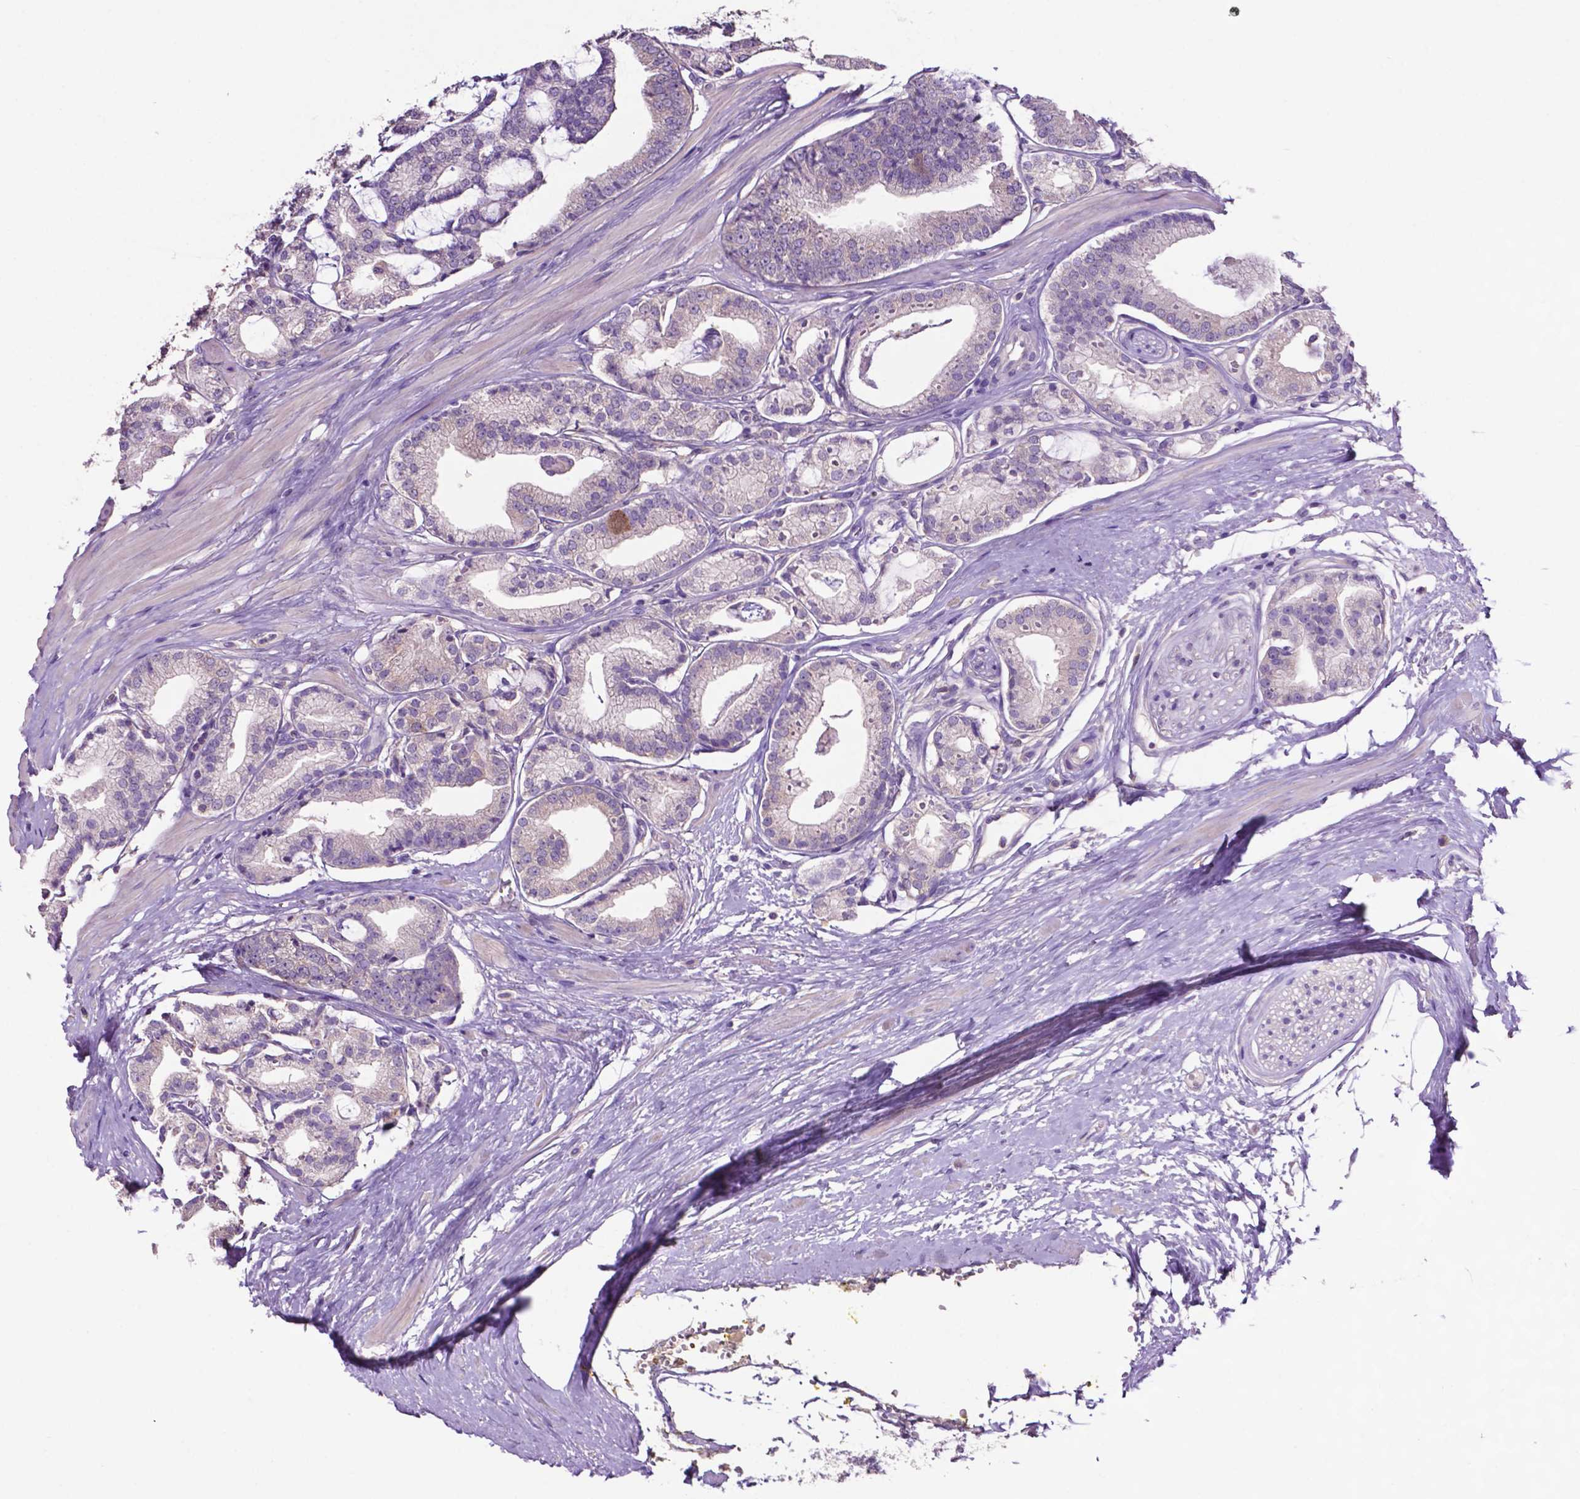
{"staining": {"intensity": "negative", "quantity": "none", "location": "none"}, "tissue": "prostate cancer", "cell_type": "Tumor cells", "image_type": "cancer", "snomed": [{"axis": "morphology", "description": "Adenocarcinoma, High grade"}, {"axis": "topography", "description": "Prostate"}], "caption": "Photomicrograph shows no protein positivity in tumor cells of prostate high-grade adenocarcinoma tissue.", "gene": "PRPS2", "patient": {"sex": "male", "age": 71}}